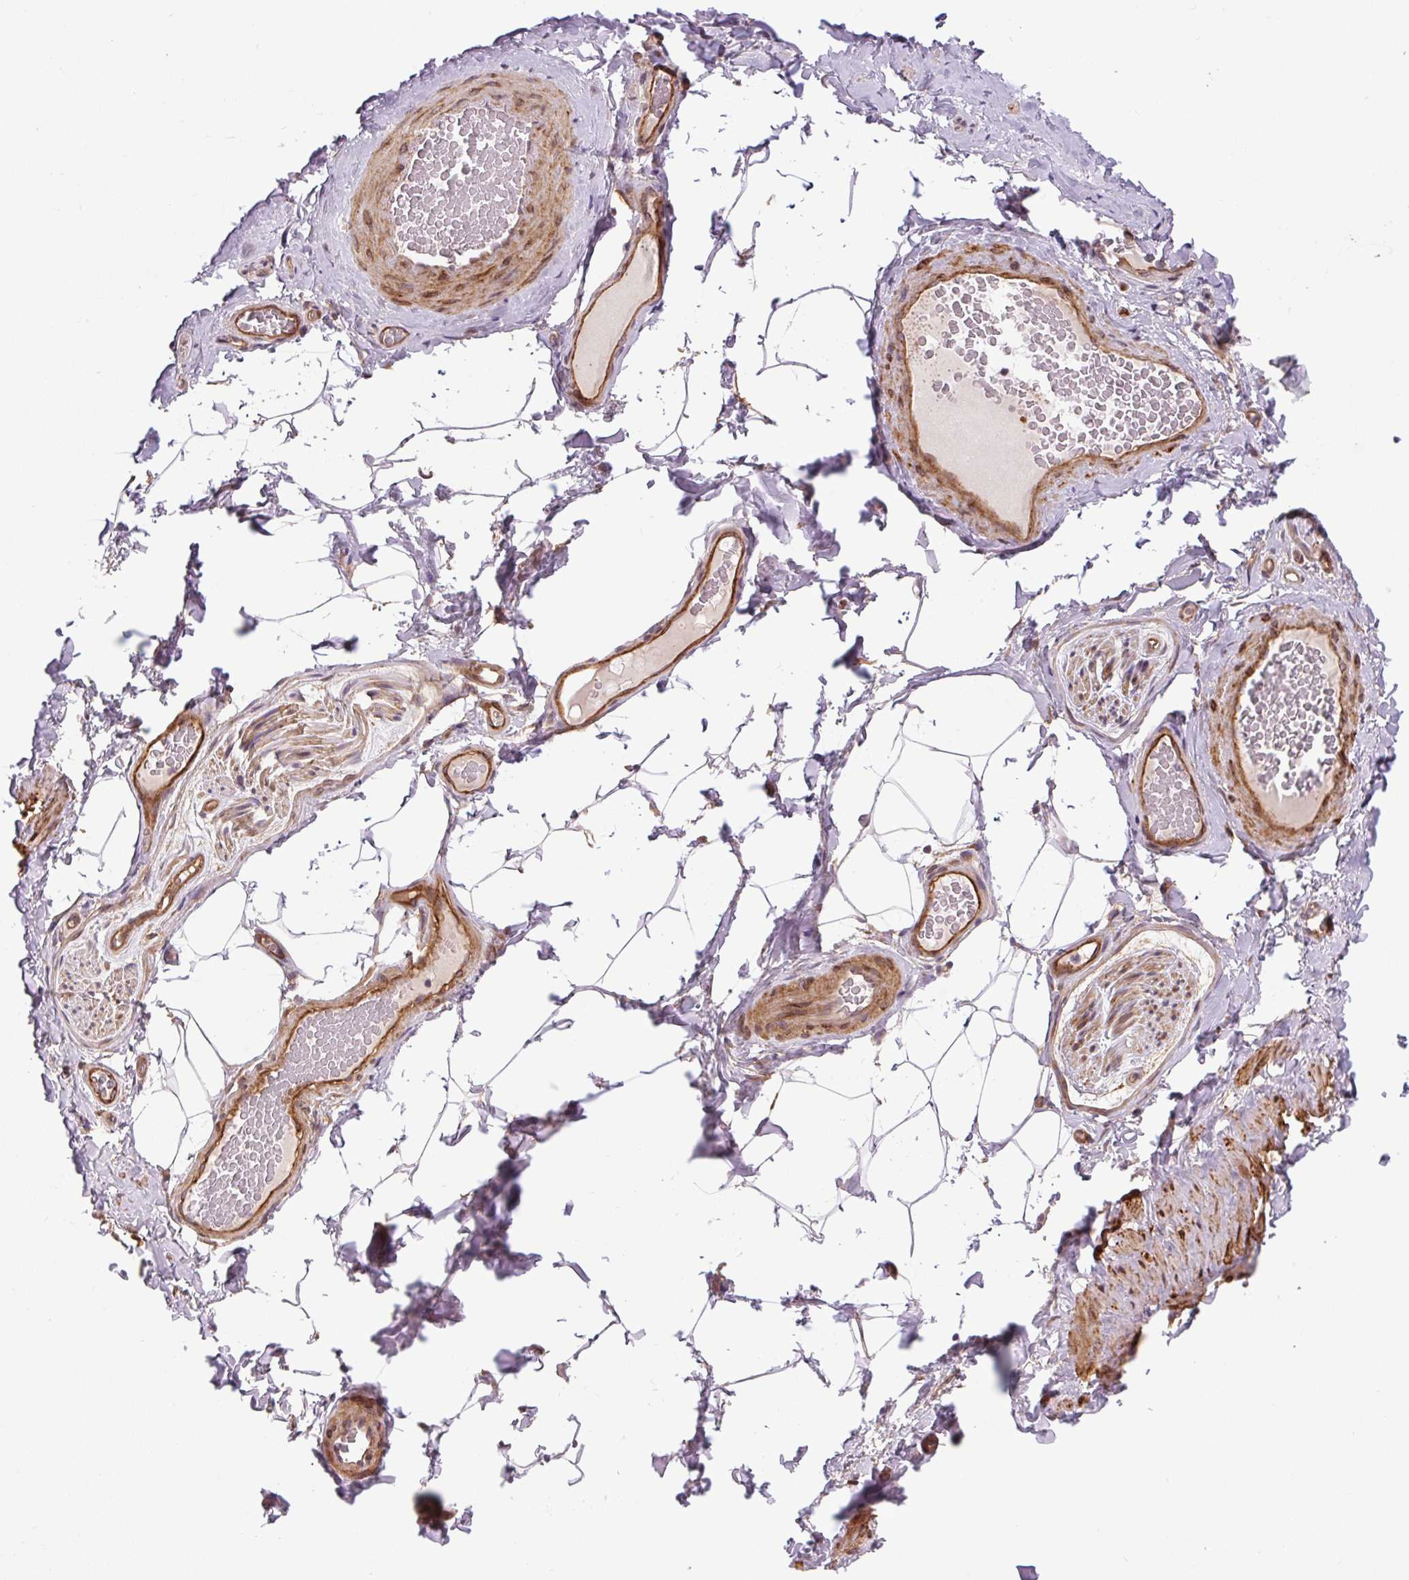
{"staining": {"intensity": "negative", "quantity": "none", "location": "none"}, "tissue": "adipose tissue", "cell_type": "Adipocytes", "image_type": "normal", "snomed": [{"axis": "morphology", "description": "Normal tissue, NOS"}, {"axis": "topography", "description": "Vascular tissue"}, {"axis": "topography", "description": "Peripheral nerve tissue"}], "caption": "A photomicrograph of adipose tissue stained for a protein demonstrates no brown staining in adipocytes.", "gene": "SEPTIN10", "patient": {"sex": "male", "age": 41}}